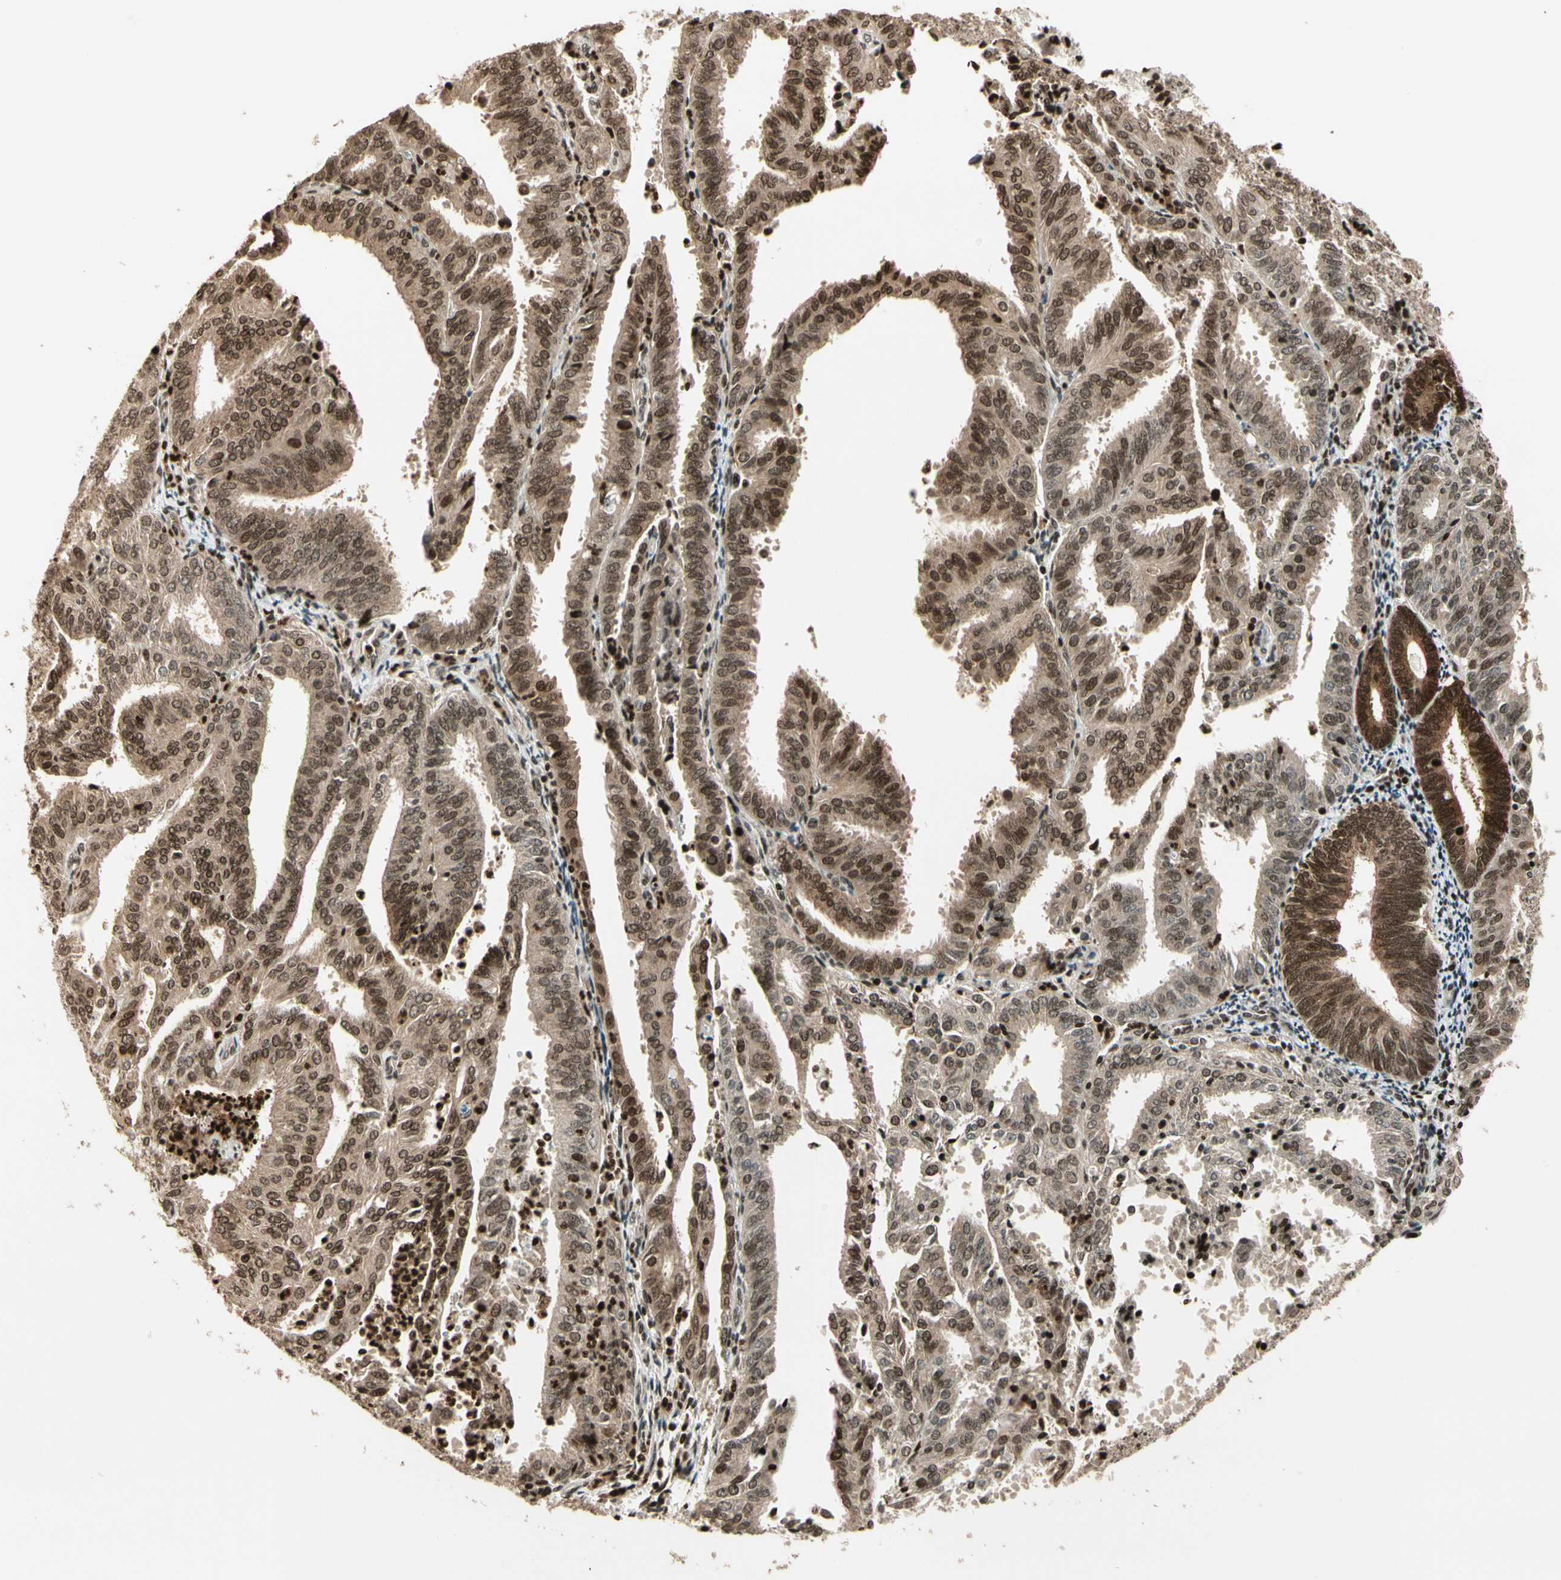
{"staining": {"intensity": "moderate", "quantity": ">75%", "location": "cytoplasmic/membranous,nuclear"}, "tissue": "endometrial cancer", "cell_type": "Tumor cells", "image_type": "cancer", "snomed": [{"axis": "morphology", "description": "Adenocarcinoma, NOS"}, {"axis": "topography", "description": "Uterus"}], "caption": "Tumor cells reveal medium levels of moderate cytoplasmic/membranous and nuclear positivity in approximately >75% of cells in human endometrial adenocarcinoma. (DAB (3,3'-diaminobenzidine) IHC with brightfield microscopy, high magnification).", "gene": "TSHZ3", "patient": {"sex": "female", "age": 60}}